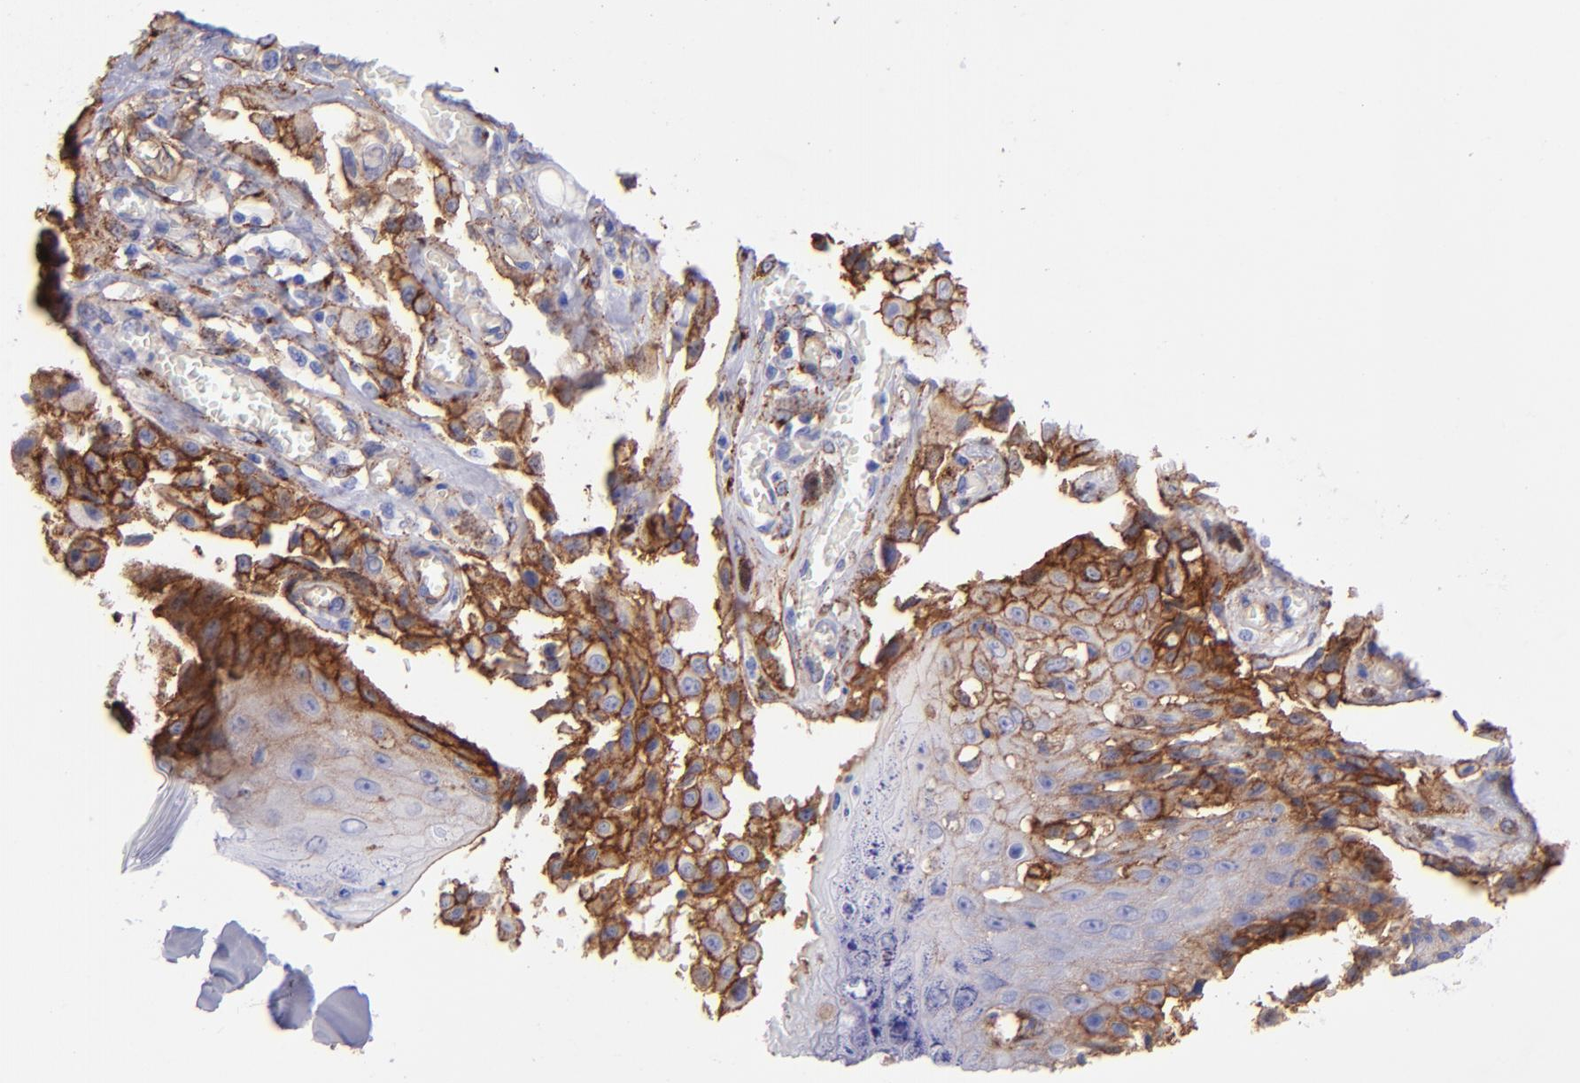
{"staining": {"intensity": "moderate", "quantity": ">75%", "location": "cytoplasmic/membranous"}, "tissue": "melanoma", "cell_type": "Tumor cells", "image_type": "cancer", "snomed": [{"axis": "morphology", "description": "Malignant melanoma, NOS"}, {"axis": "topography", "description": "Skin"}], "caption": "Human melanoma stained for a protein (brown) shows moderate cytoplasmic/membranous positive positivity in about >75% of tumor cells.", "gene": "ITGAV", "patient": {"sex": "female", "age": 82}}